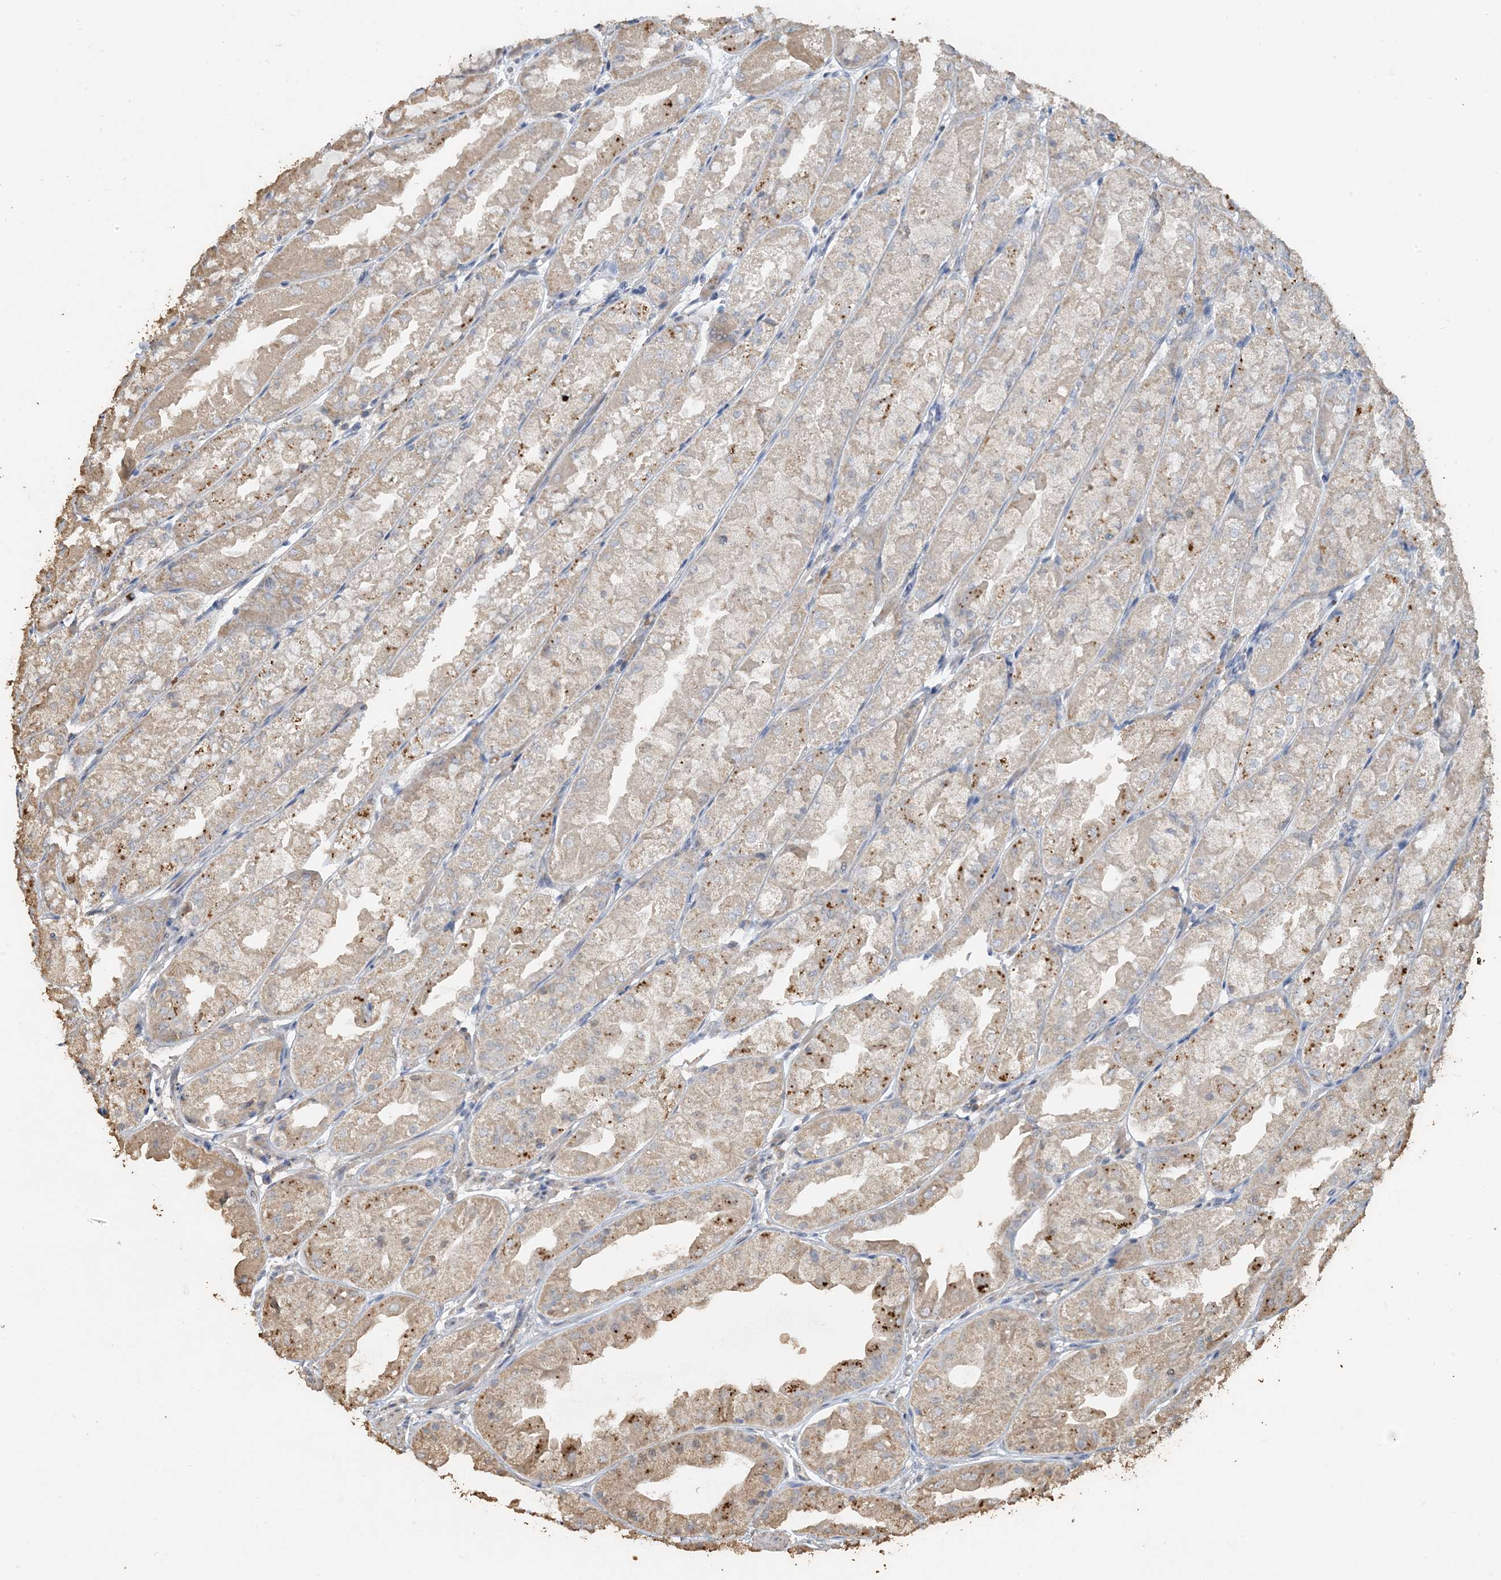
{"staining": {"intensity": "moderate", "quantity": "25%-75%", "location": "cytoplasmic/membranous"}, "tissue": "stomach", "cell_type": "Glandular cells", "image_type": "normal", "snomed": [{"axis": "morphology", "description": "Normal tissue, NOS"}, {"axis": "topography", "description": "Stomach, upper"}], "caption": "Stomach stained with a brown dye reveals moderate cytoplasmic/membranous positive positivity in approximately 25%-75% of glandular cells.", "gene": "SFMBT2", "patient": {"sex": "male", "age": 47}}